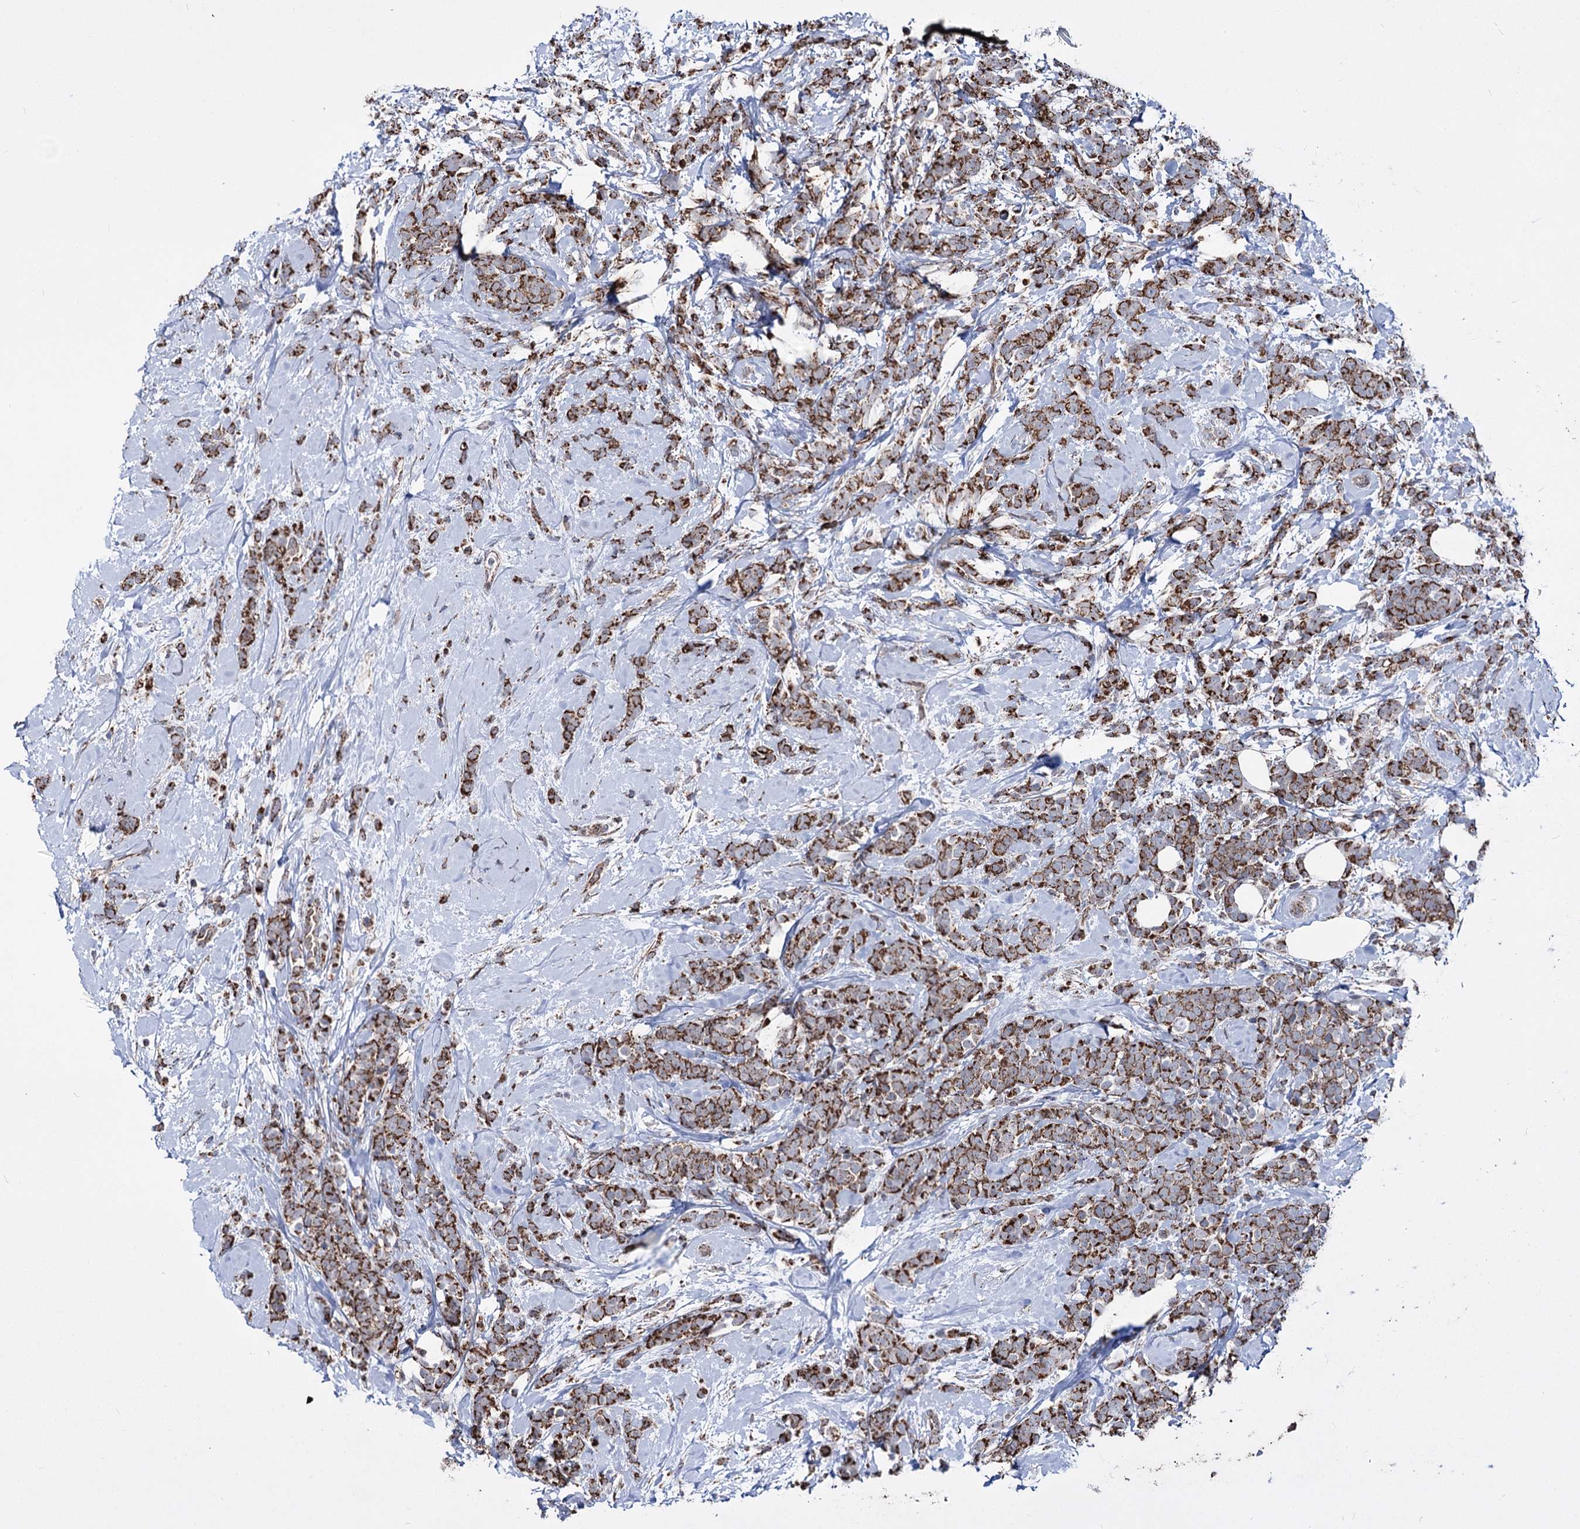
{"staining": {"intensity": "strong", "quantity": ">75%", "location": "cytoplasmic/membranous"}, "tissue": "breast cancer", "cell_type": "Tumor cells", "image_type": "cancer", "snomed": [{"axis": "morphology", "description": "Lobular carcinoma"}, {"axis": "topography", "description": "Breast"}], "caption": "Lobular carcinoma (breast) stained with a protein marker exhibits strong staining in tumor cells.", "gene": "CREB3L4", "patient": {"sex": "female", "age": 58}}